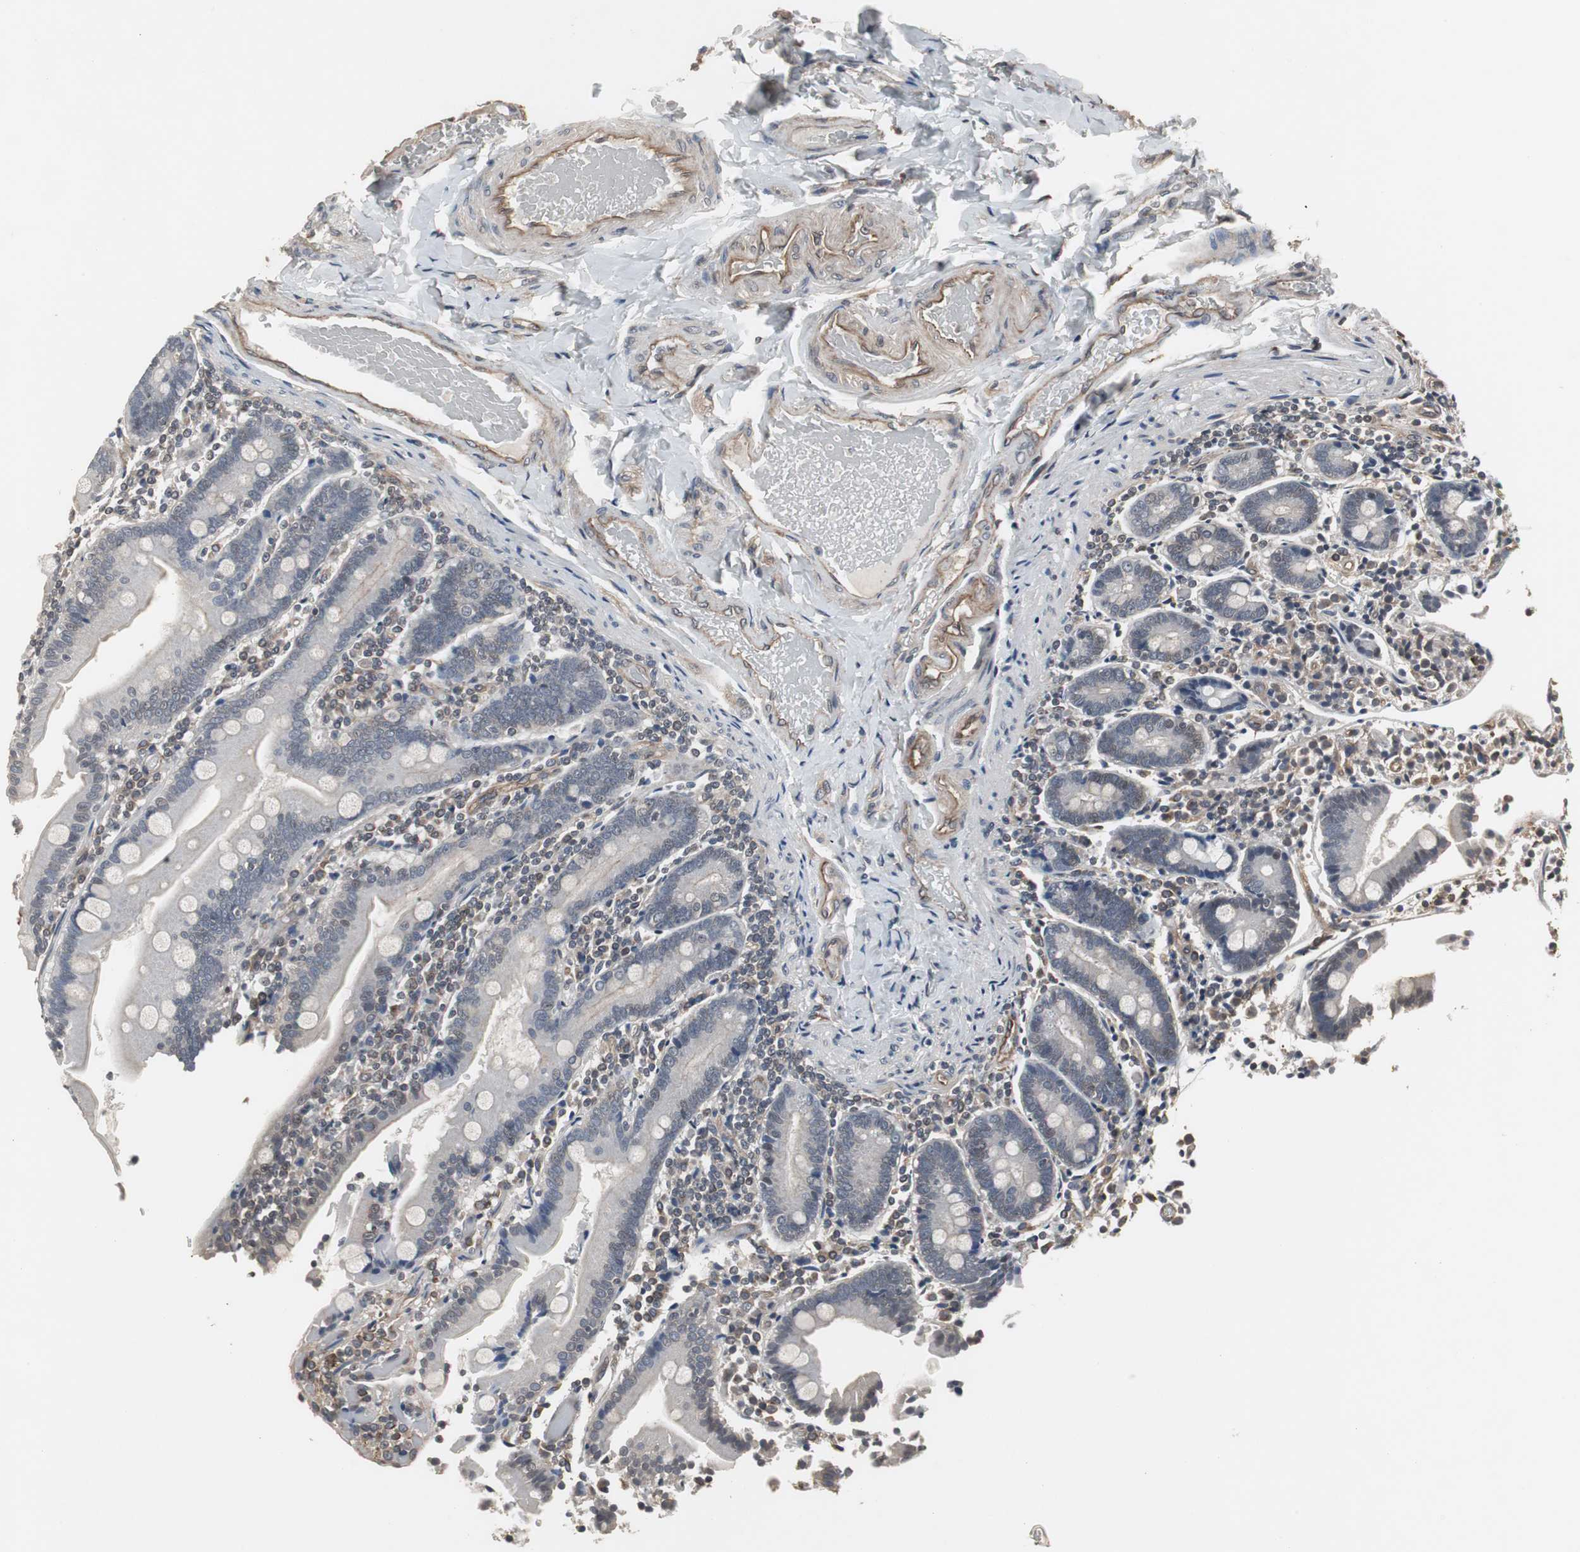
{"staining": {"intensity": "weak", "quantity": ">75%", "location": "cytoplasmic/membranous"}, "tissue": "duodenum", "cell_type": "Glandular cells", "image_type": "normal", "snomed": [{"axis": "morphology", "description": "Normal tissue, NOS"}, {"axis": "topography", "description": "Duodenum"}], "caption": "Duodenum stained with DAB (3,3'-diaminobenzidine) immunohistochemistry demonstrates low levels of weak cytoplasmic/membranous positivity in approximately >75% of glandular cells.", "gene": "ATP2B2", "patient": {"sex": "female", "age": 53}}